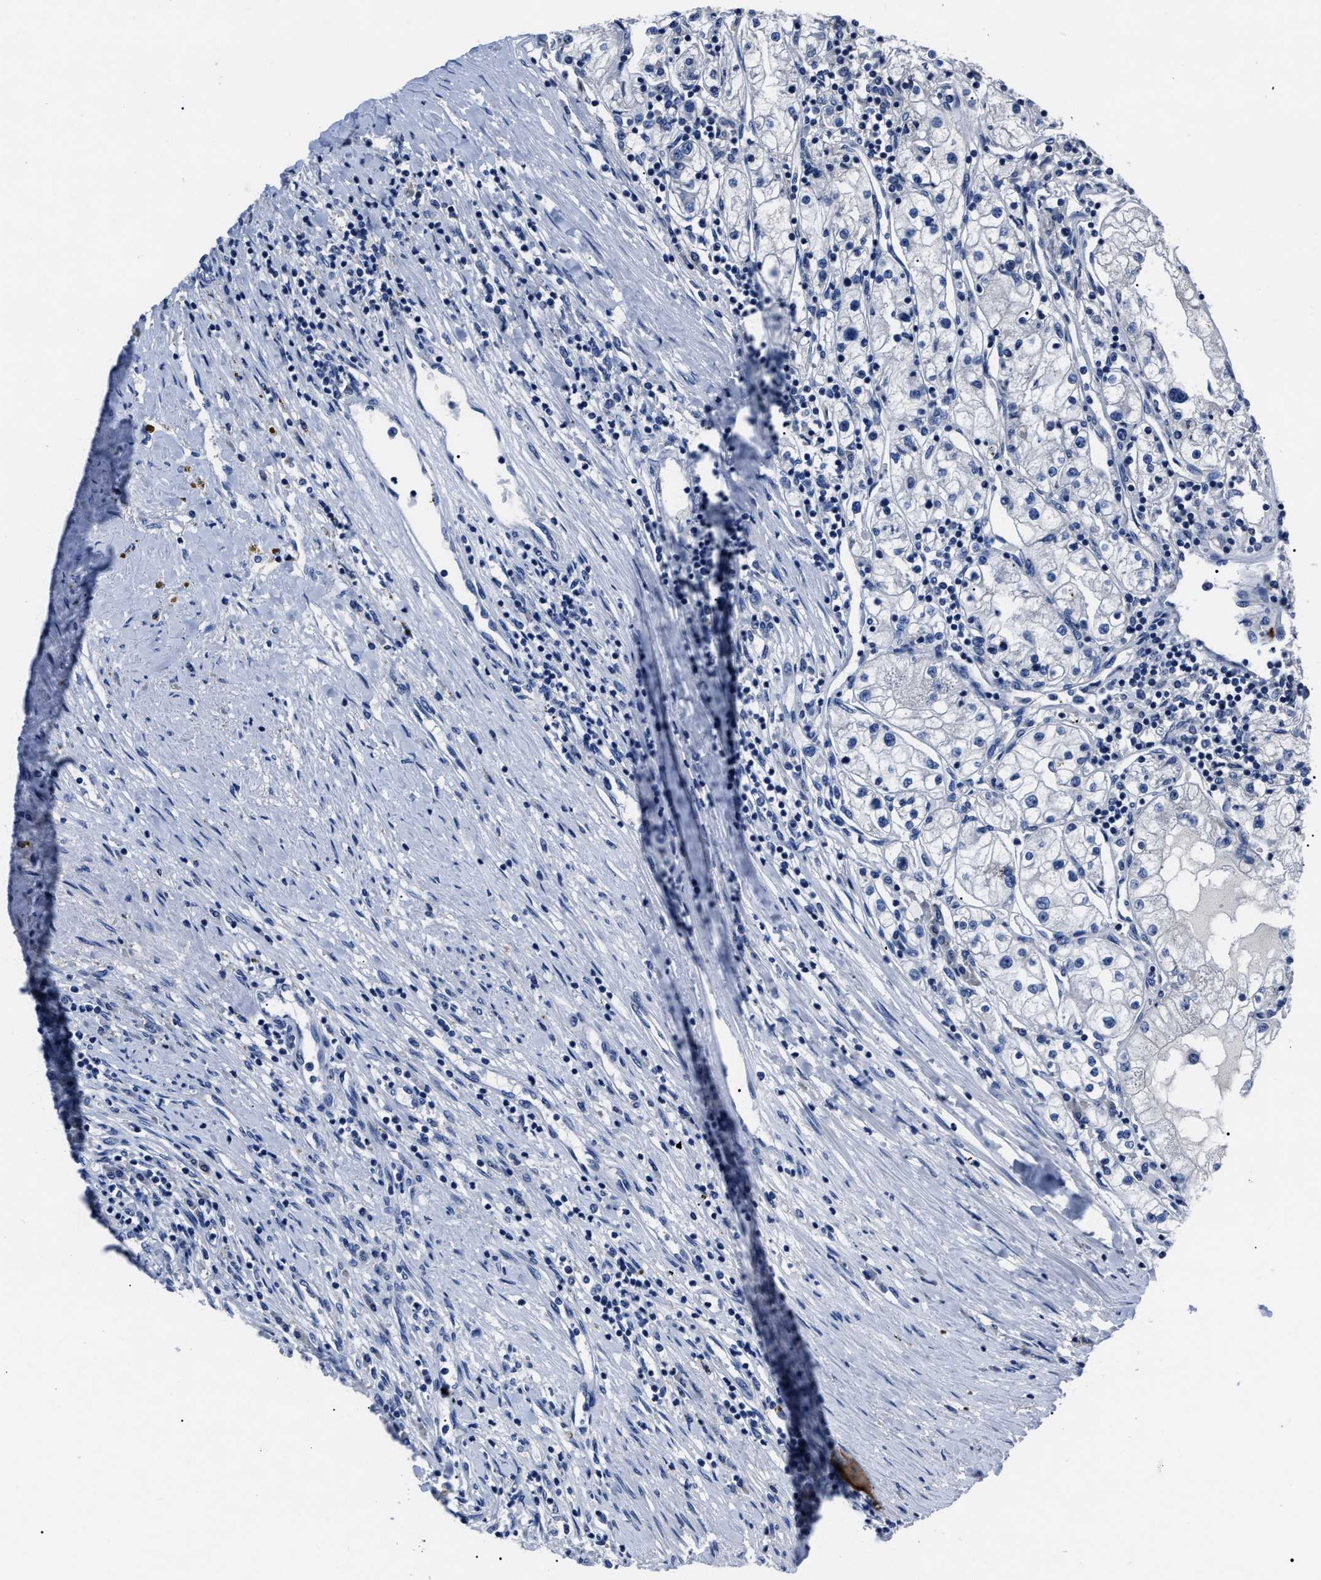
{"staining": {"intensity": "negative", "quantity": "none", "location": "none"}, "tissue": "renal cancer", "cell_type": "Tumor cells", "image_type": "cancer", "snomed": [{"axis": "morphology", "description": "Adenocarcinoma, NOS"}, {"axis": "topography", "description": "Kidney"}], "caption": "Tumor cells are negative for brown protein staining in renal cancer (adenocarcinoma).", "gene": "LRWD1", "patient": {"sex": "male", "age": 68}}